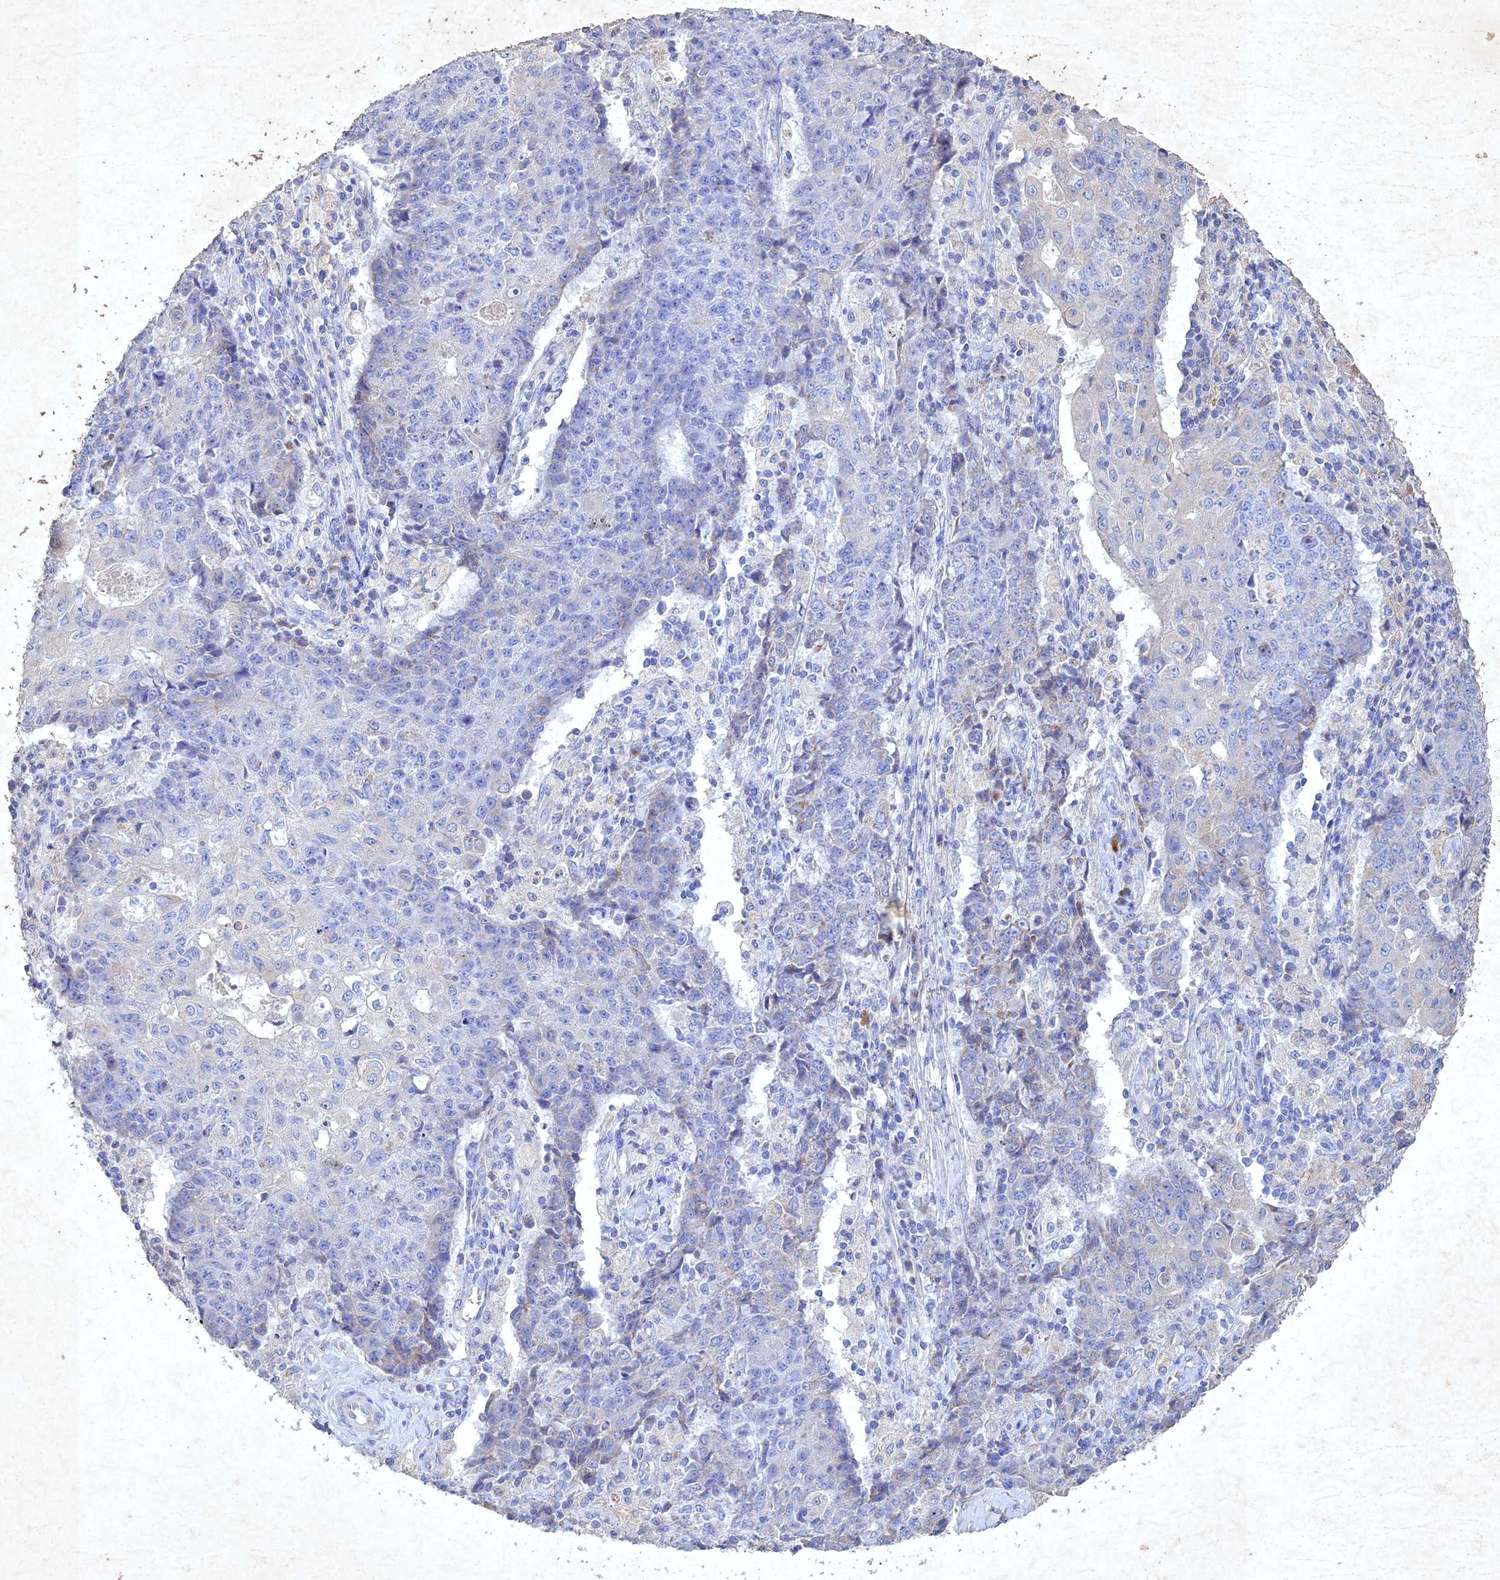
{"staining": {"intensity": "negative", "quantity": "none", "location": "none"}, "tissue": "ovarian cancer", "cell_type": "Tumor cells", "image_type": "cancer", "snomed": [{"axis": "morphology", "description": "Carcinoma, endometroid"}, {"axis": "topography", "description": "Ovary"}], "caption": "A histopathology image of human endometroid carcinoma (ovarian) is negative for staining in tumor cells.", "gene": "NDUFV1", "patient": {"sex": "female", "age": 42}}